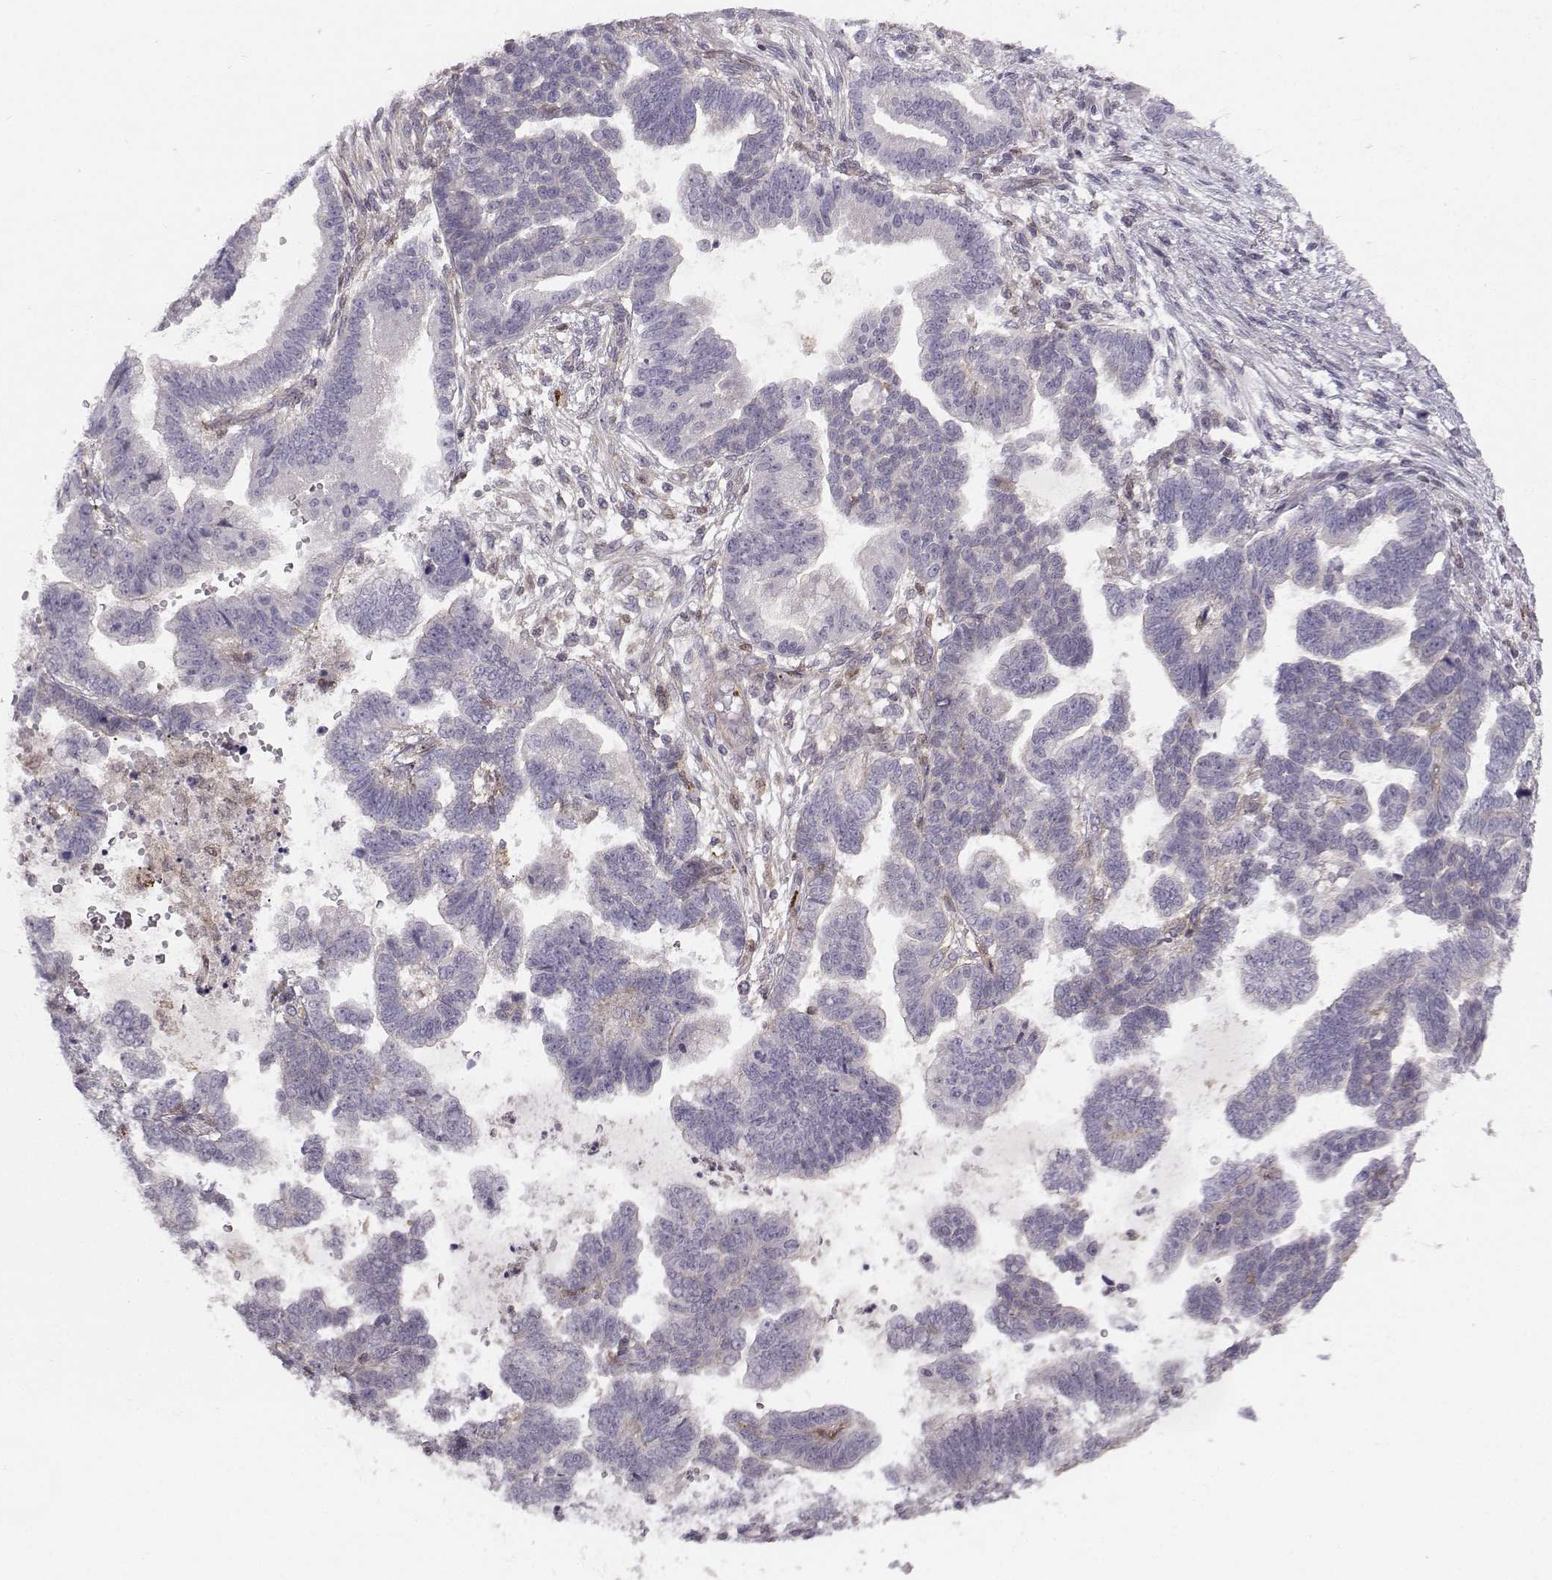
{"staining": {"intensity": "negative", "quantity": "none", "location": "none"}, "tissue": "stomach cancer", "cell_type": "Tumor cells", "image_type": "cancer", "snomed": [{"axis": "morphology", "description": "Adenocarcinoma, NOS"}, {"axis": "topography", "description": "Stomach"}], "caption": "The image reveals no staining of tumor cells in adenocarcinoma (stomach).", "gene": "ASB16", "patient": {"sex": "male", "age": 83}}